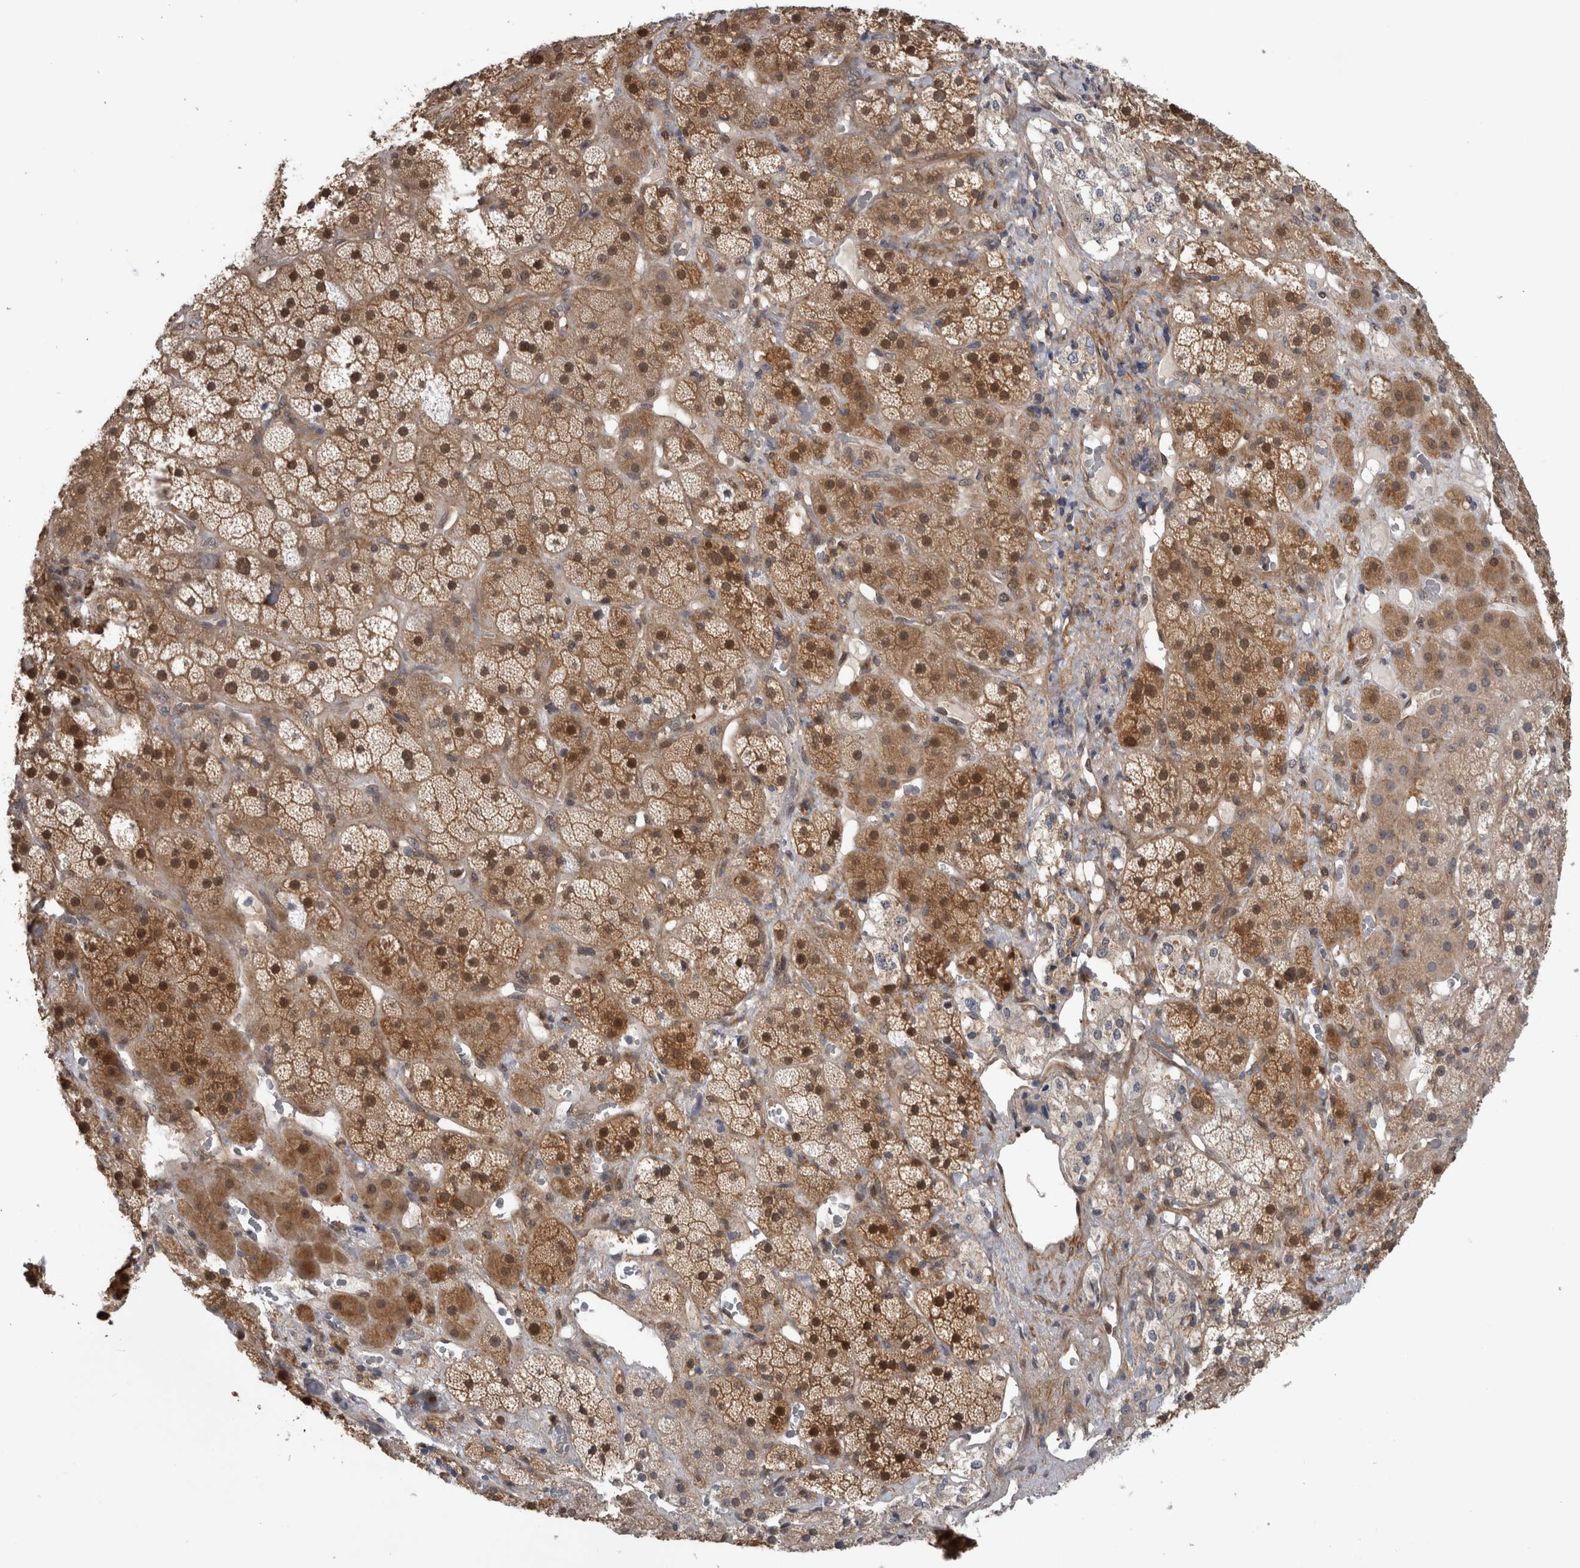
{"staining": {"intensity": "strong", "quantity": ">75%", "location": "cytoplasmic/membranous,nuclear"}, "tissue": "adrenal gland", "cell_type": "Glandular cells", "image_type": "normal", "snomed": [{"axis": "morphology", "description": "Normal tissue, NOS"}, {"axis": "topography", "description": "Adrenal gland"}], "caption": "DAB (3,3'-diaminobenzidine) immunohistochemical staining of unremarkable adrenal gland exhibits strong cytoplasmic/membranous,nuclear protein expression in approximately >75% of glandular cells.", "gene": "NAPRT", "patient": {"sex": "male", "age": 57}}